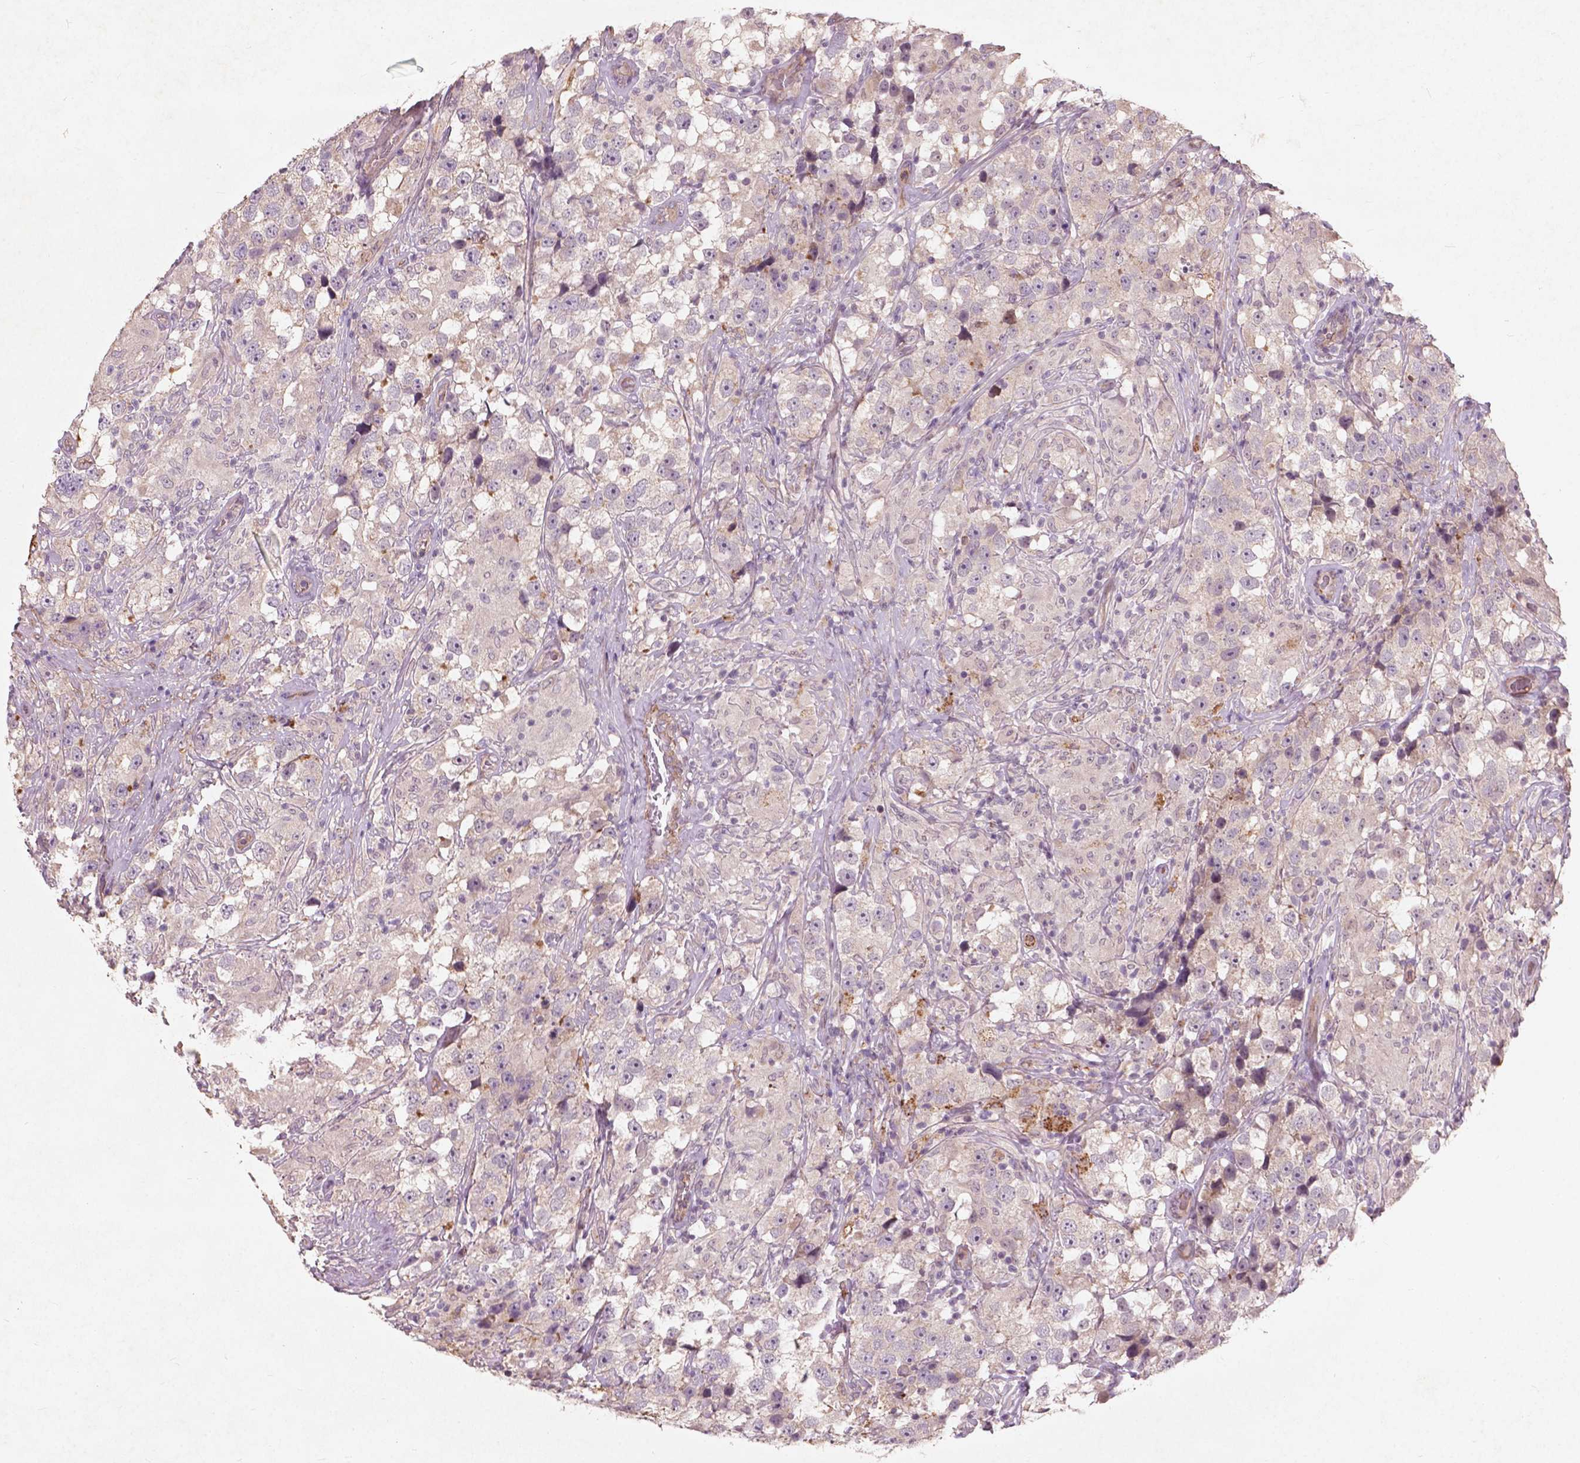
{"staining": {"intensity": "negative", "quantity": "none", "location": "none"}, "tissue": "testis cancer", "cell_type": "Tumor cells", "image_type": "cancer", "snomed": [{"axis": "morphology", "description": "Seminoma, NOS"}, {"axis": "topography", "description": "Testis"}], "caption": "An immunohistochemistry (IHC) photomicrograph of seminoma (testis) is shown. There is no staining in tumor cells of seminoma (testis).", "gene": "RFPL4B", "patient": {"sex": "male", "age": 46}}